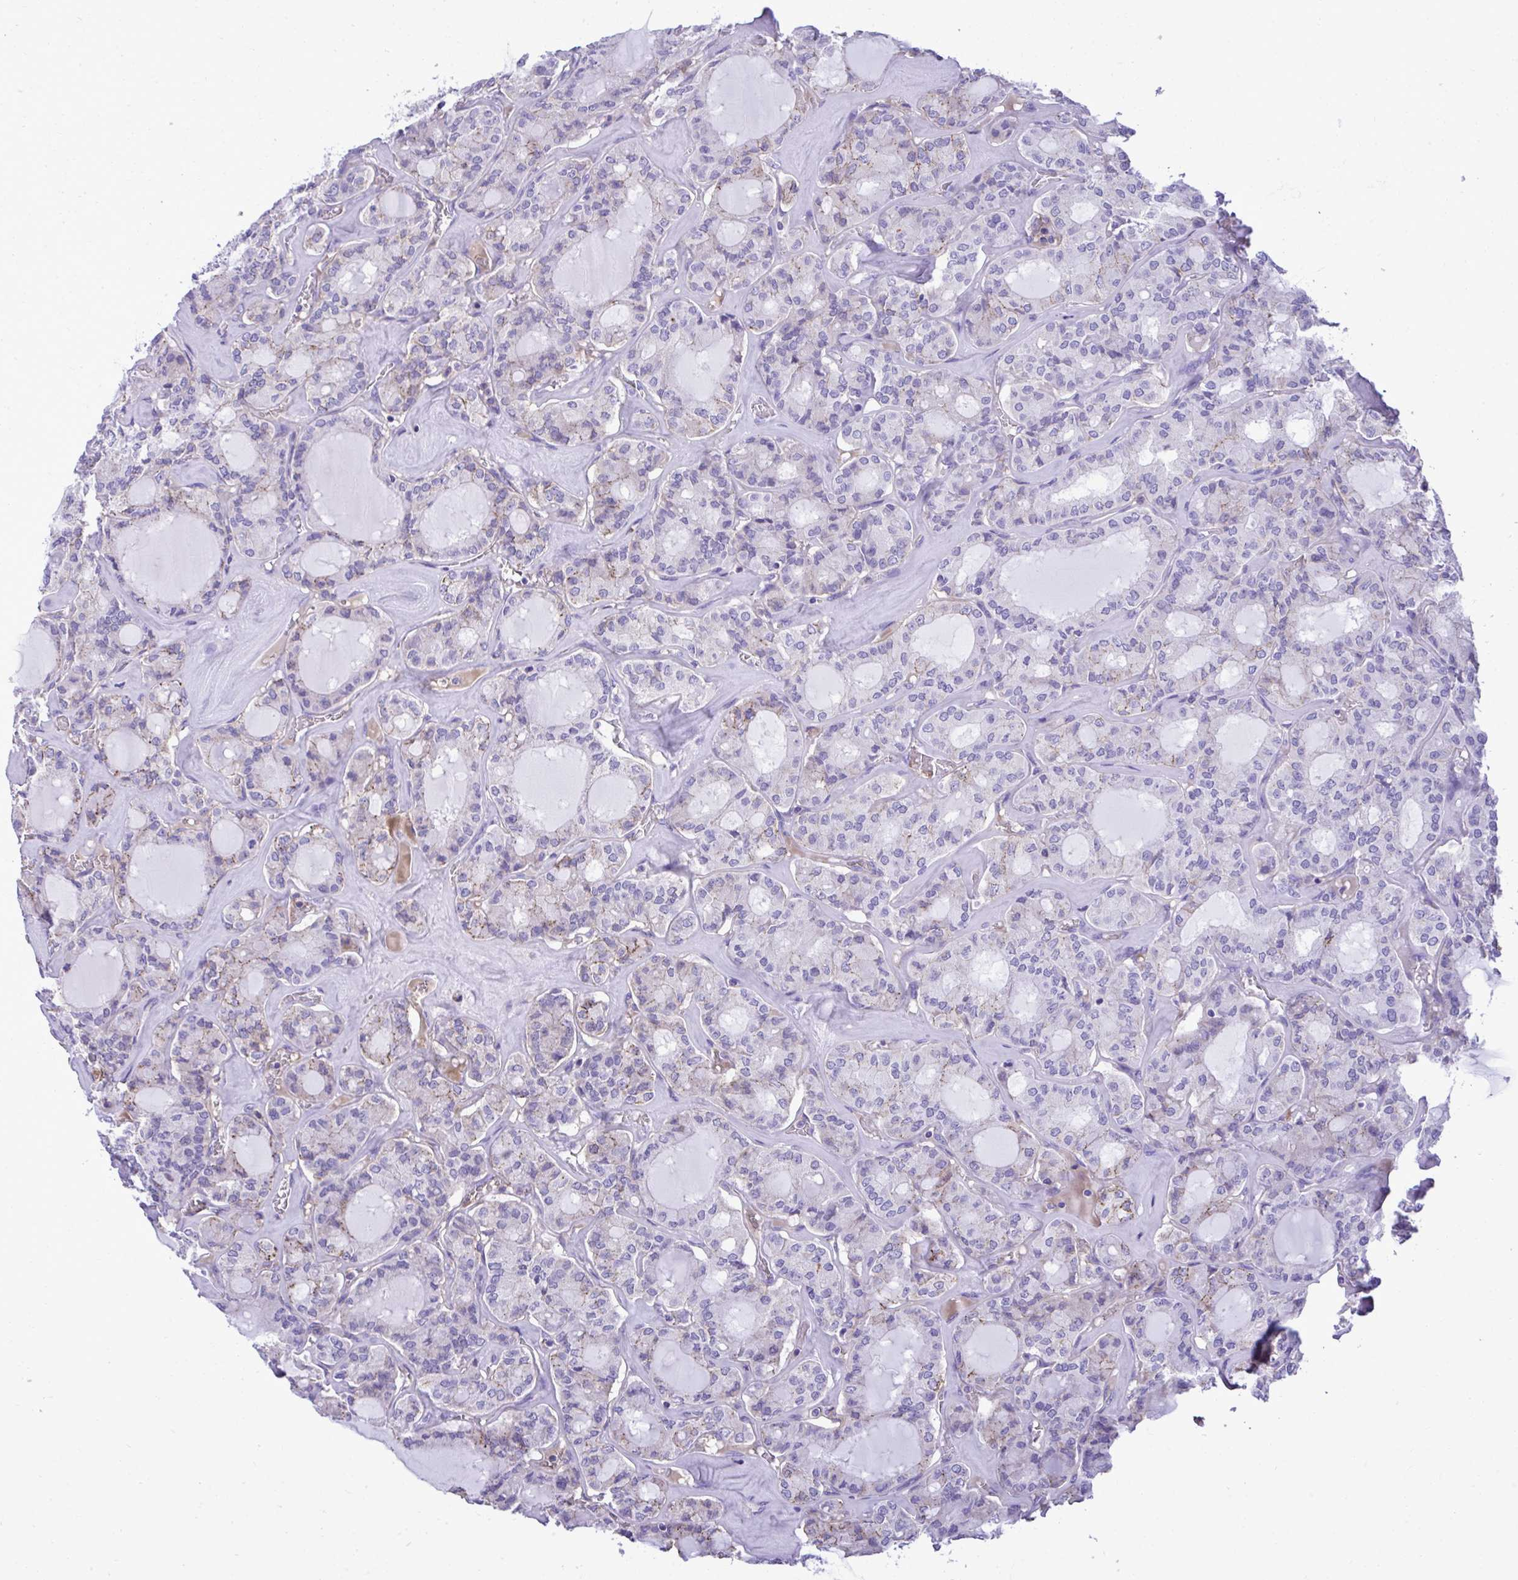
{"staining": {"intensity": "negative", "quantity": "none", "location": "none"}, "tissue": "thyroid cancer", "cell_type": "Tumor cells", "image_type": "cancer", "snomed": [{"axis": "morphology", "description": "Papillary adenocarcinoma, NOS"}, {"axis": "topography", "description": "Thyroid gland"}], "caption": "Immunohistochemistry of thyroid cancer (papillary adenocarcinoma) exhibits no expression in tumor cells.", "gene": "HRG", "patient": {"sex": "male", "age": 87}}